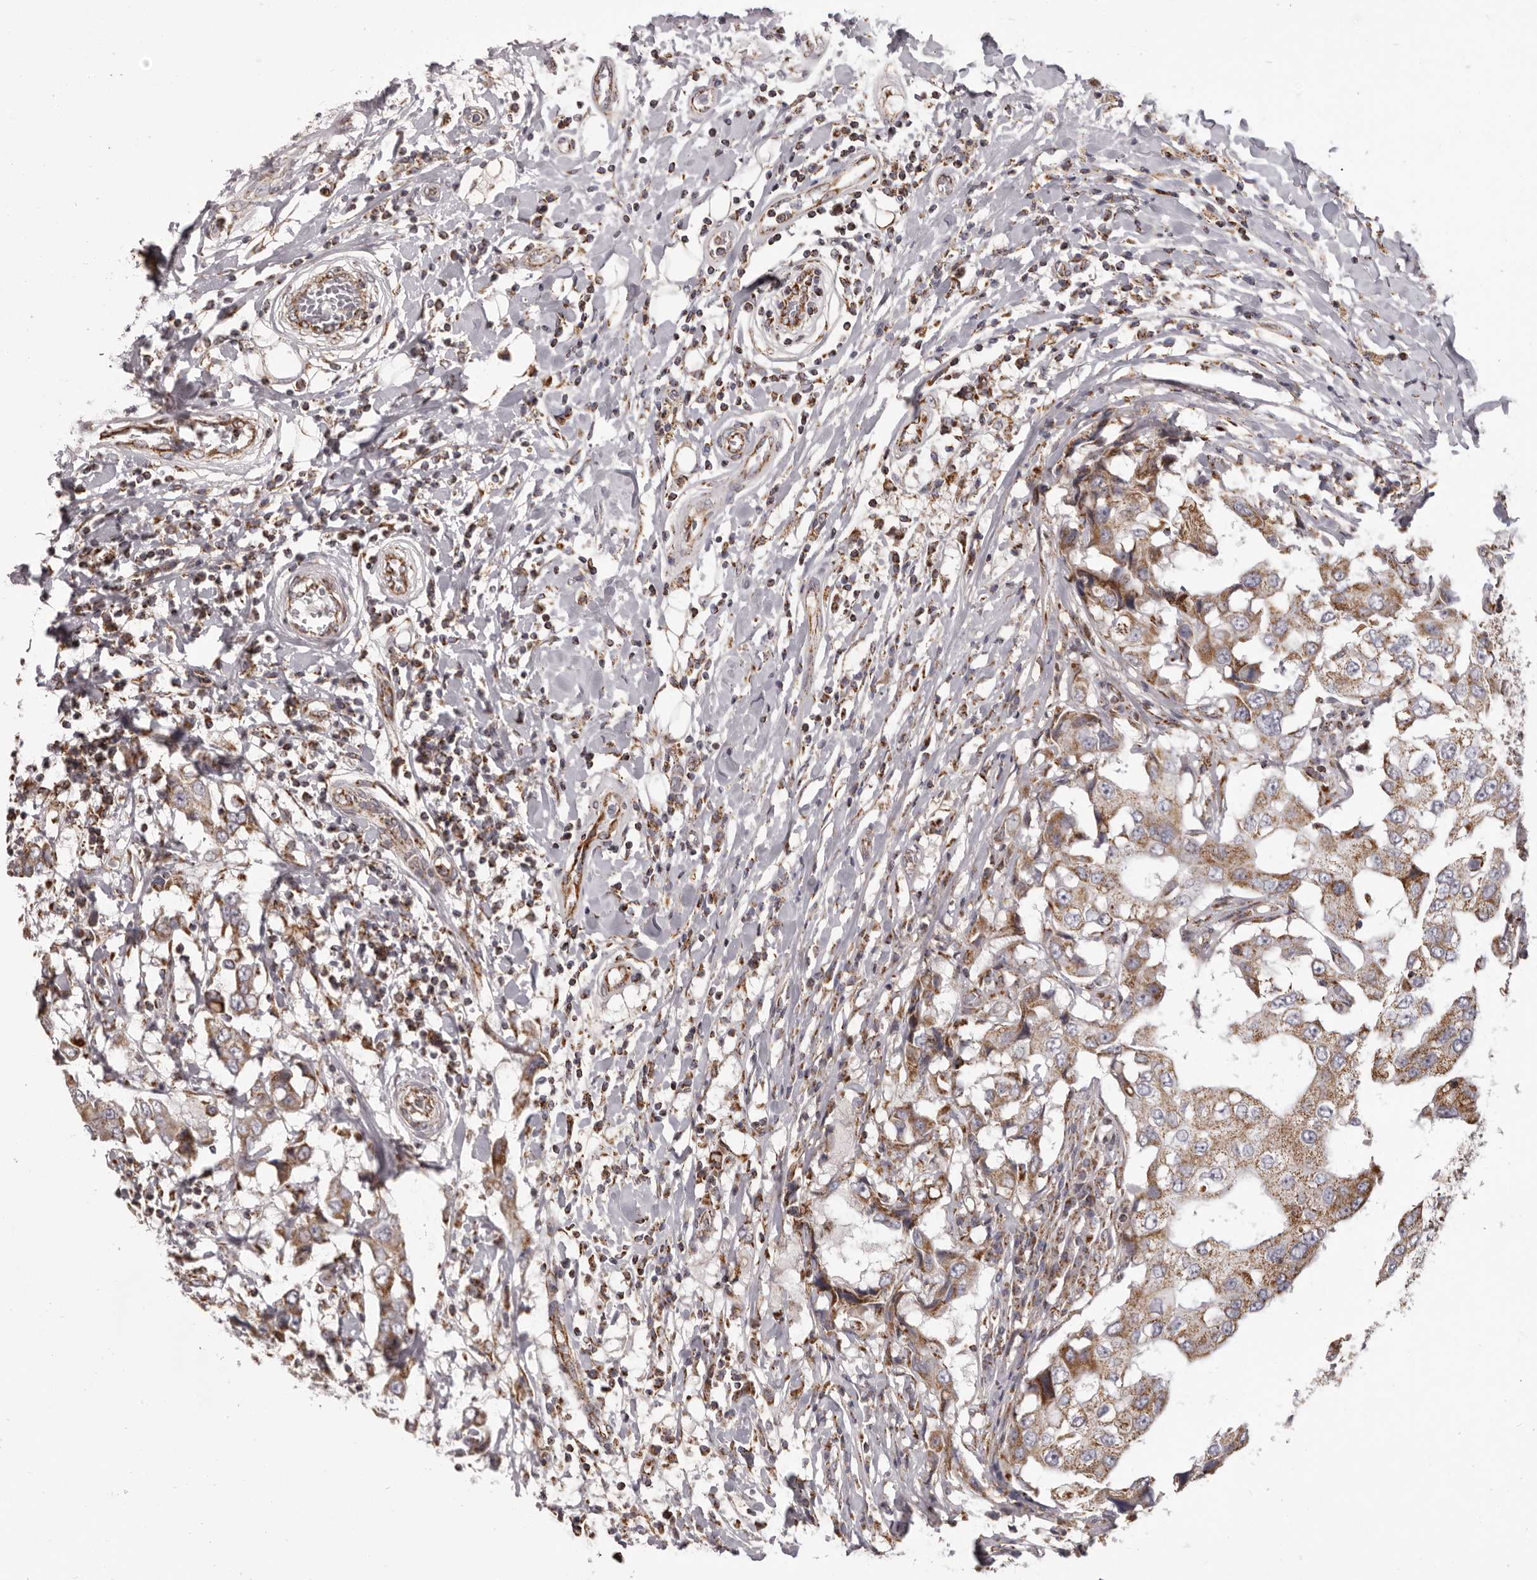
{"staining": {"intensity": "strong", "quantity": ">75%", "location": "cytoplasmic/membranous"}, "tissue": "breast cancer", "cell_type": "Tumor cells", "image_type": "cancer", "snomed": [{"axis": "morphology", "description": "Duct carcinoma"}, {"axis": "topography", "description": "Breast"}], "caption": "Tumor cells demonstrate high levels of strong cytoplasmic/membranous staining in about >75% of cells in human breast cancer.", "gene": "CHRM2", "patient": {"sex": "female", "age": 27}}